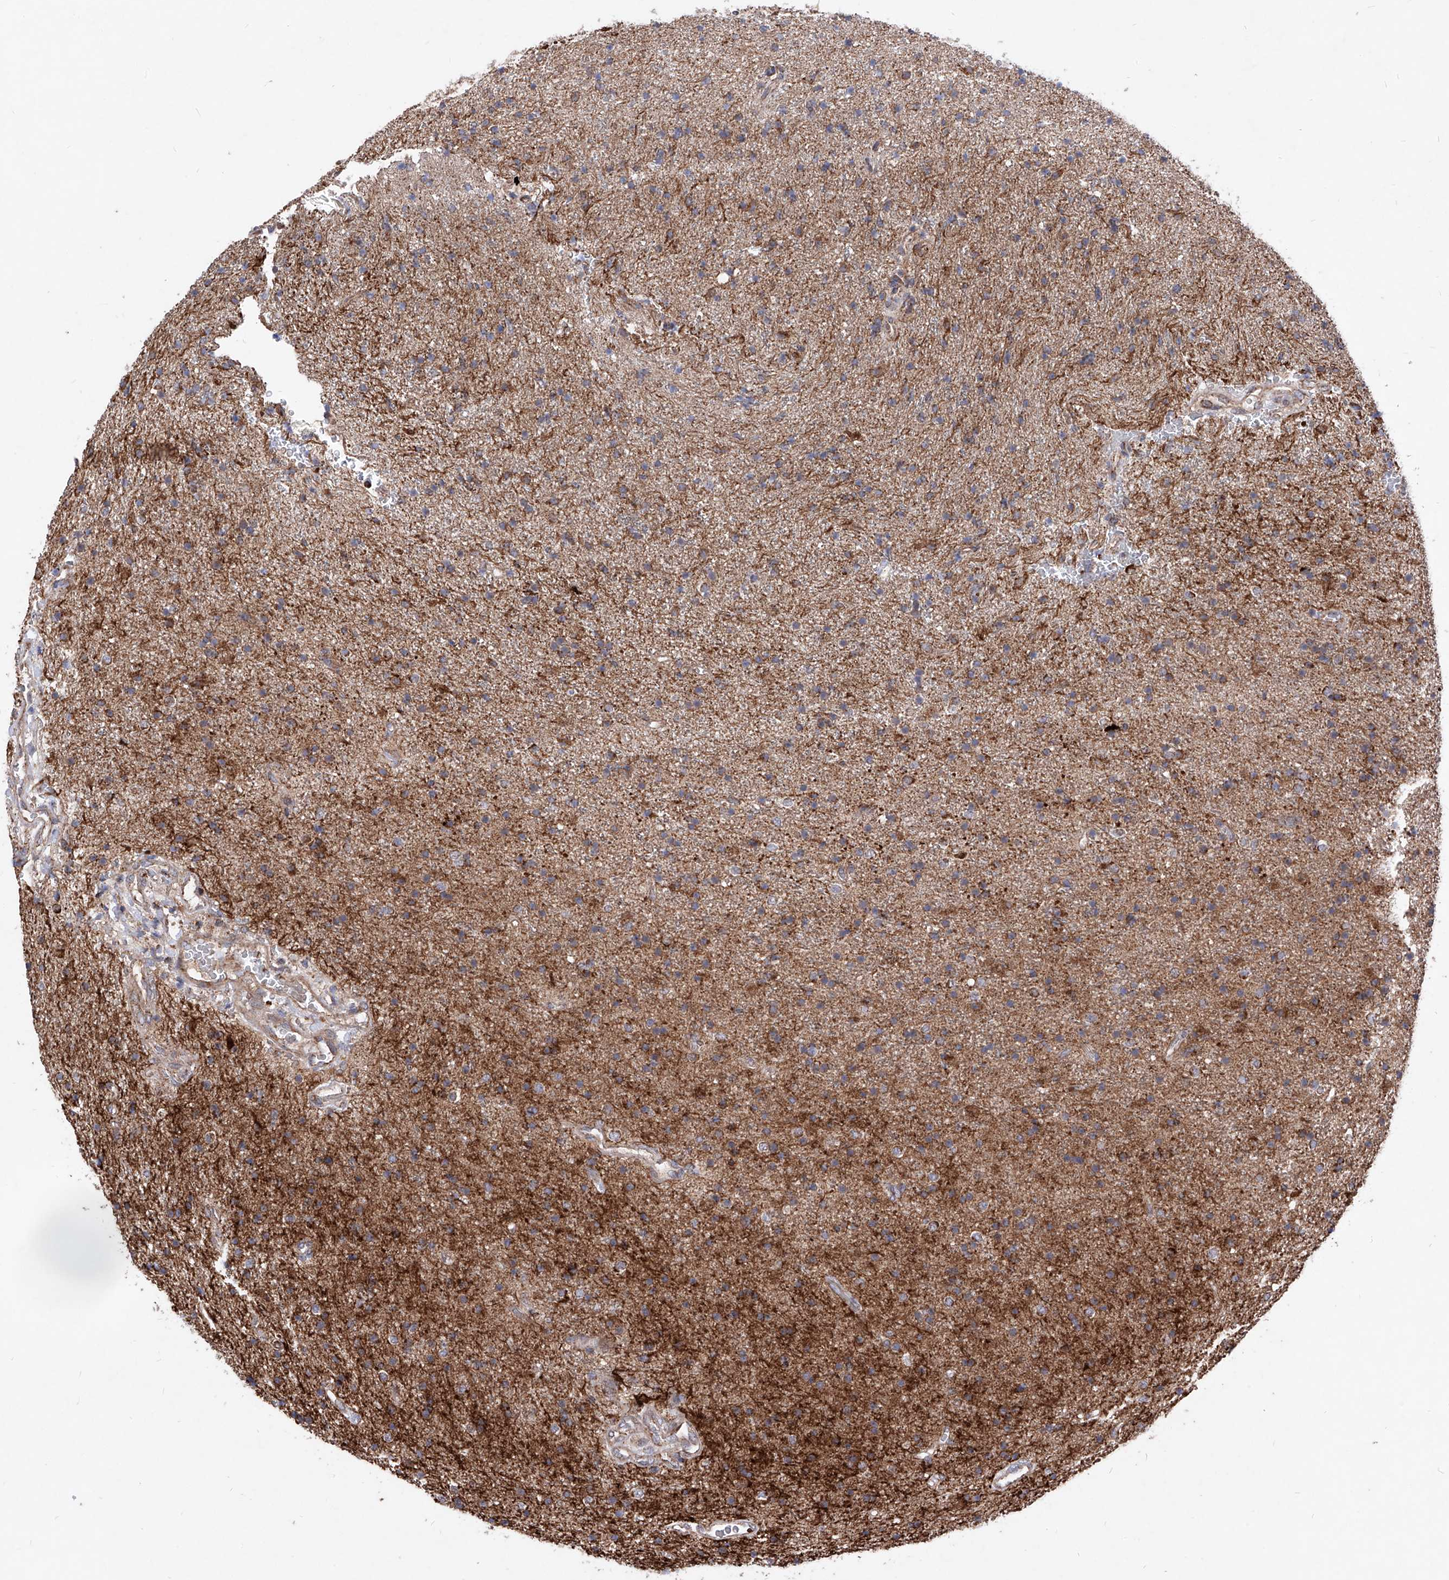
{"staining": {"intensity": "moderate", "quantity": ">75%", "location": "cytoplasmic/membranous"}, "tissue": "glioma", "cell_type": "Tumor cells", "image_type": "cancer", "snomed": [{"axis": "morphology", "description": "Glioma, malignant, High grade"}, {"axis": "topography", "description": "Brain"}], "caption": "Immunohistochemistry (DAB) staining of glioma exhibits moderate cytoplasmic/membranous protein expression in approximately >75% of tumor cells. (DAB (3,3'-diaminobenzidine) IHC, brown staining for protein, blue staining for nuclei).", "gene": "SEMA6A", "patient": {"sex": "male", "age": 34}}